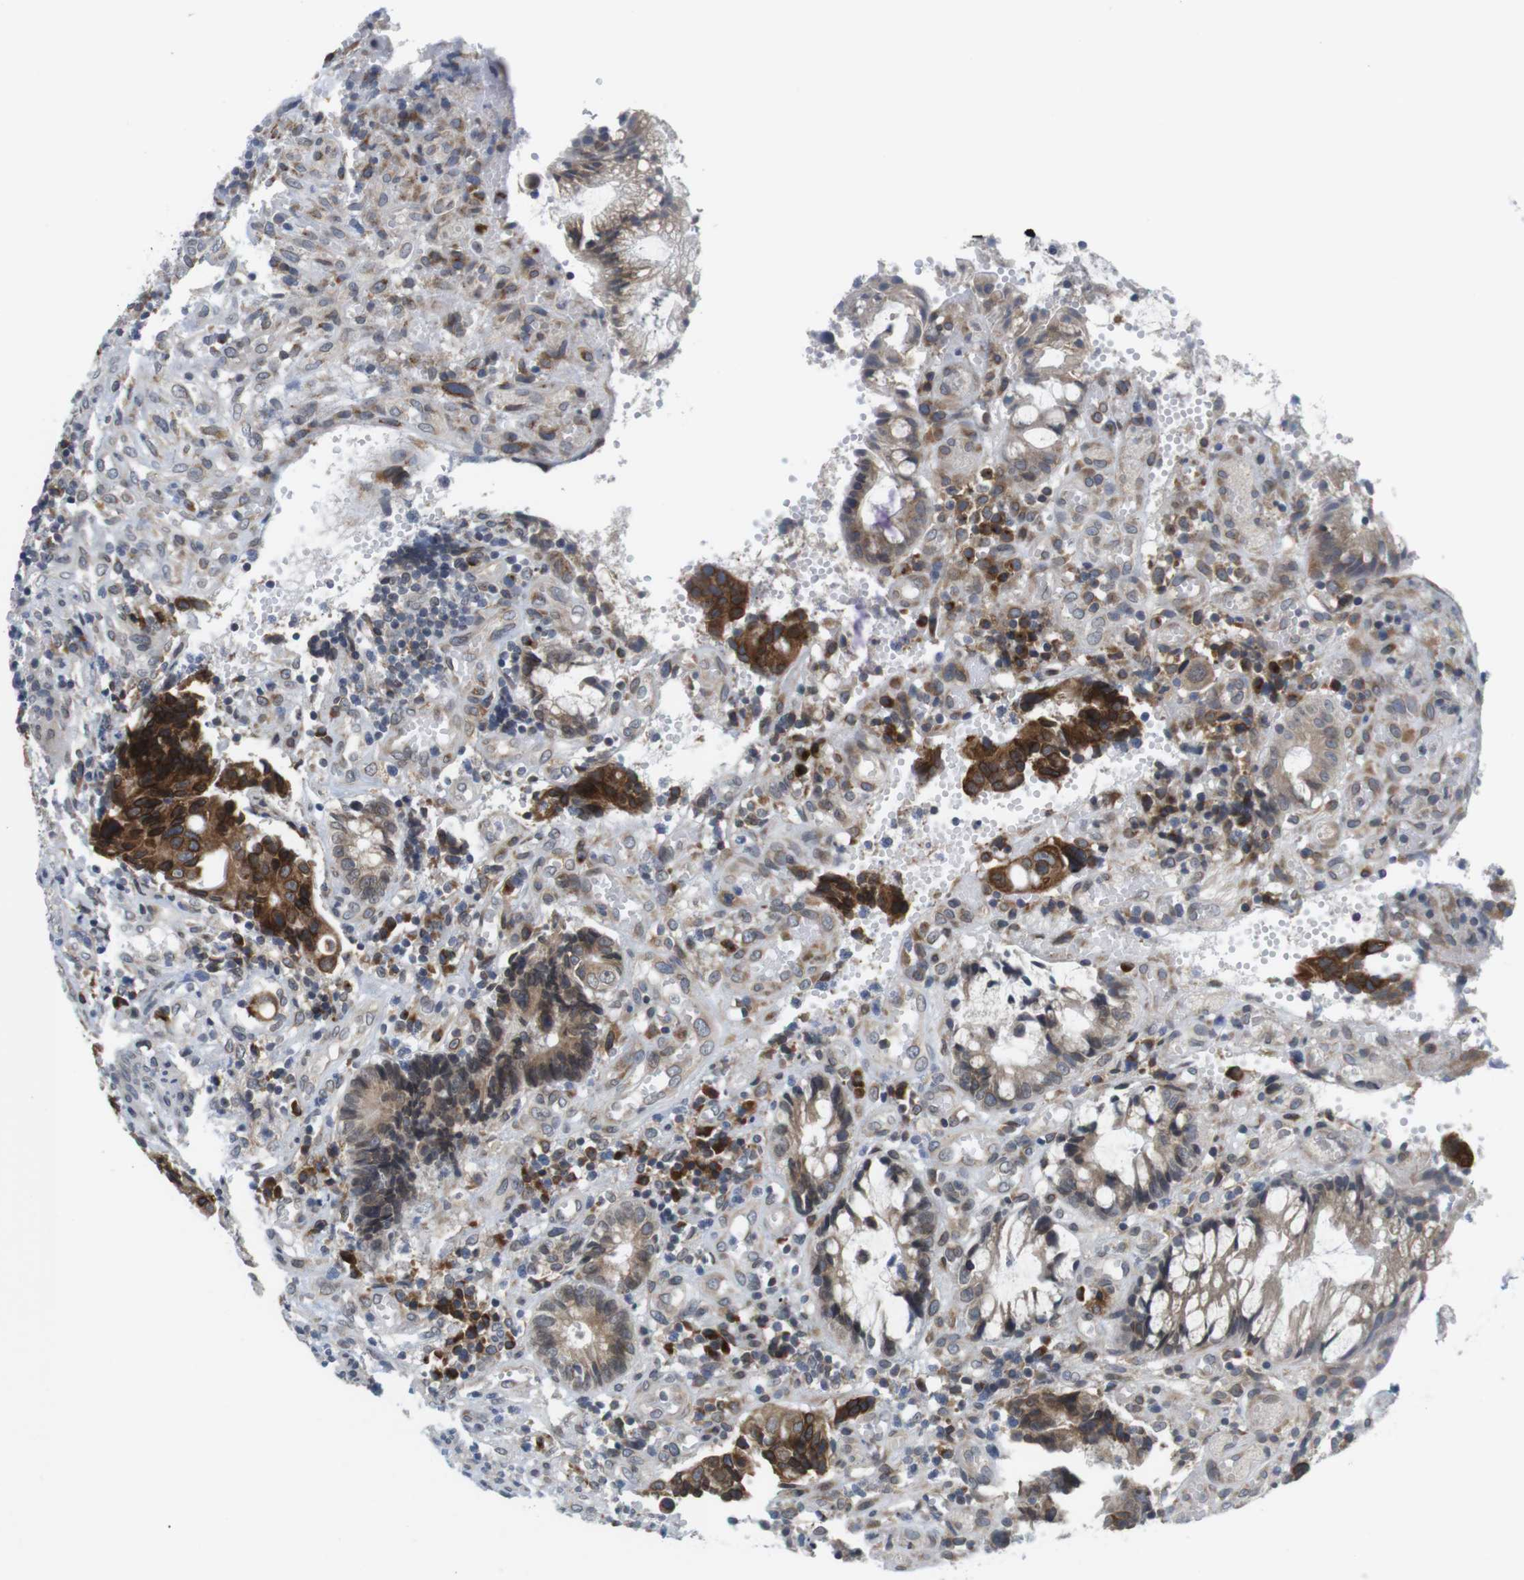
{"staining": {"intensity": "moderate", "quantity": "25%-75%", "location": "cytoplasmic/membranous"}, "tissue": "colorectal cancer", "cell_type": "Tumor cells", "image_type": "cancer", "snomed": [{"axis": "morphology", "description": "Adenocarcinoma, NOS"}, {"axis": "topography", "description": "Colon"}], "caption": "Colorectal adenocarcinoma stained for a protein (brown) shows moderate cytoplasmic/membranous positive expression in about 25%-75% of tumor cells.", "gene": "ERGIC3", "patient": {"sex": "female", "age": 57}}